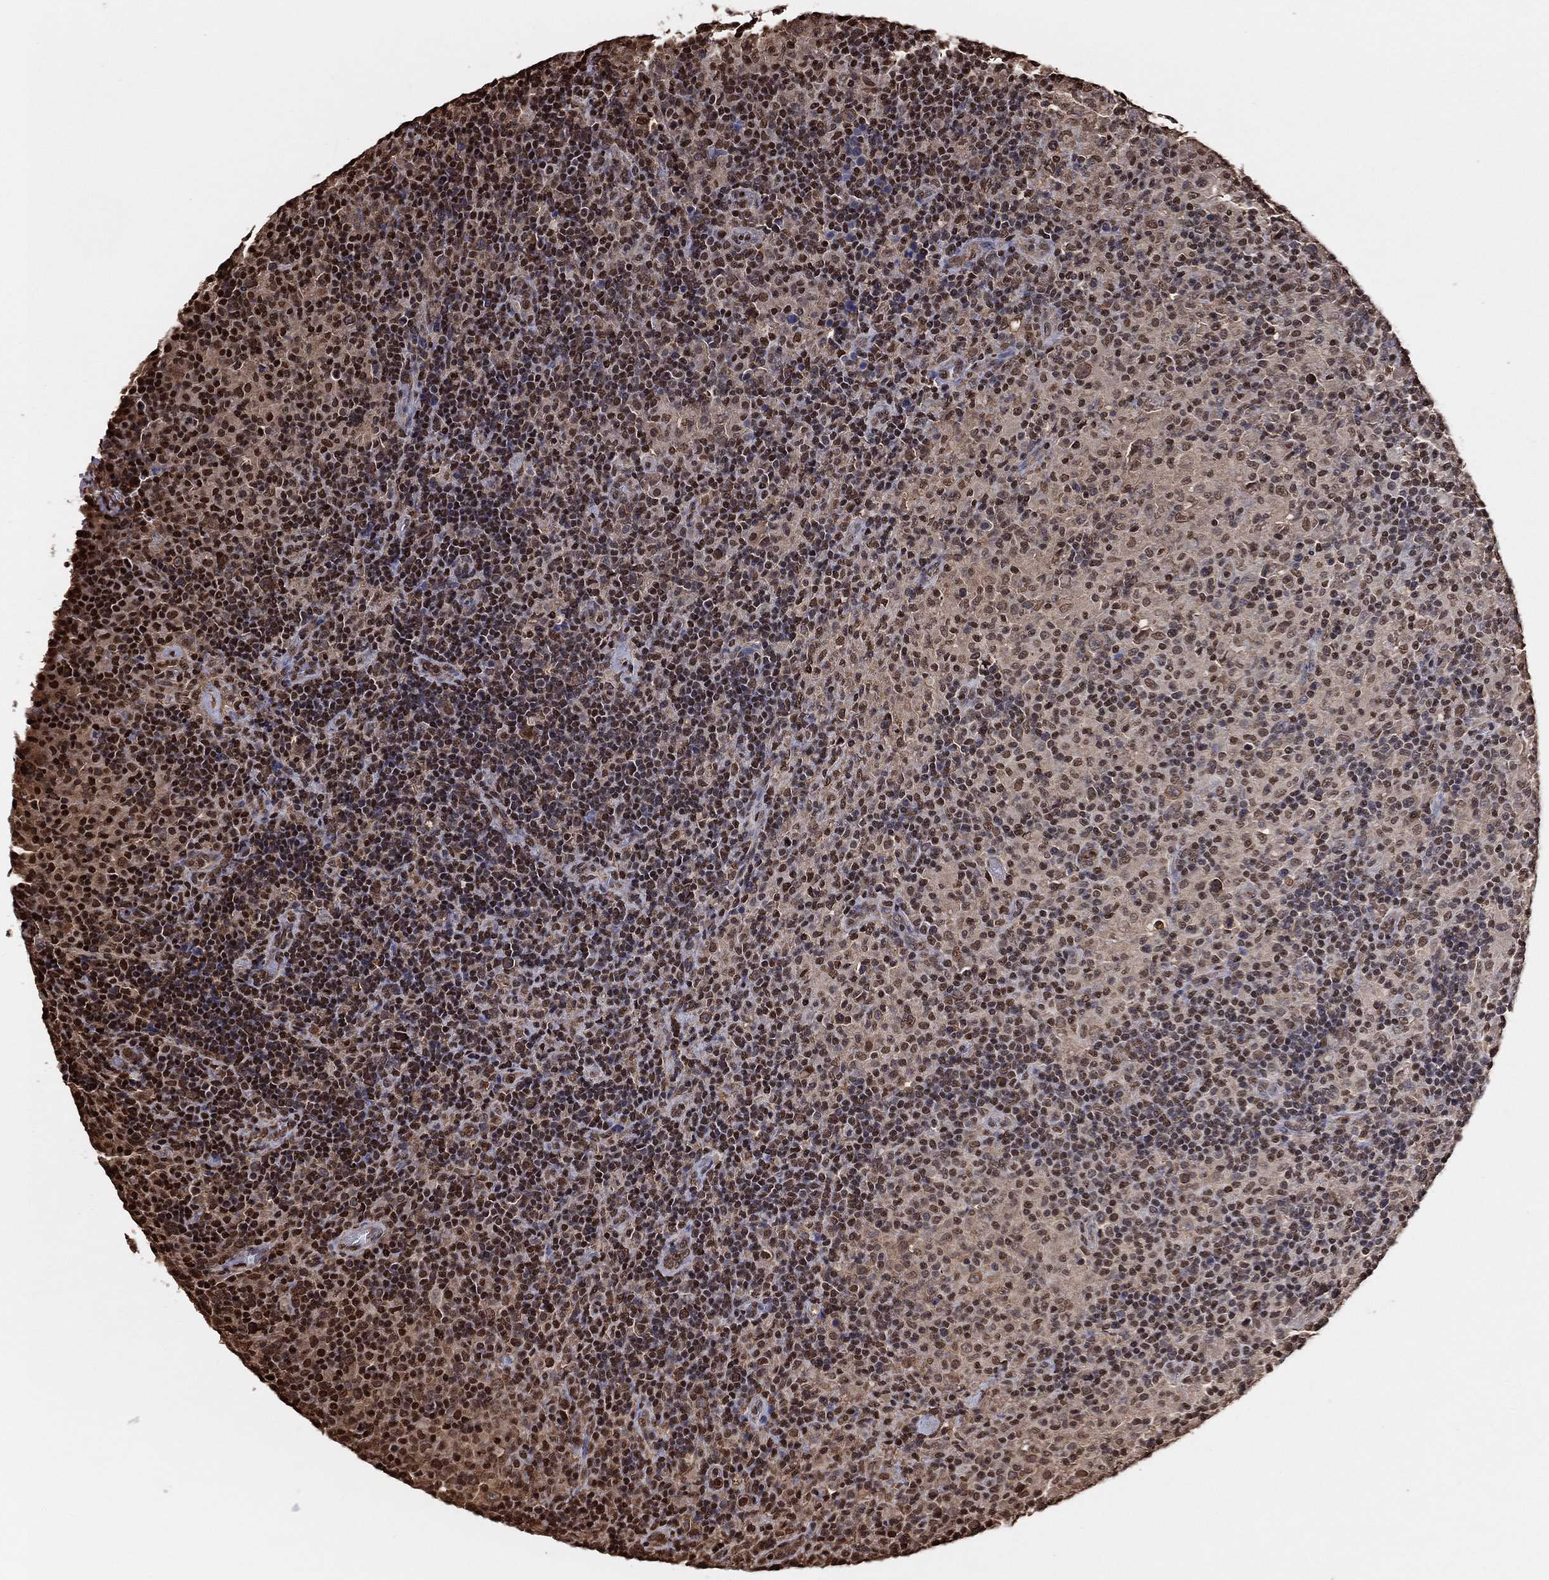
{"staining": {"intensity": "moderate", "quantity": "25%-75%", "location": "cytoplasmic/membranous"}, "tissue": "lymphoma", "cell_type": "Tumor cells", "image_type": "cancer", "snomed": [{"axis": "morphology", "description": "Hodgkin's disease, NOS"}, {"axis": "topography", "description": "Lymph node"}], "caption": "A medium amount of moderate cytoplasmic/membranous positivity is appreciated in approximately 25%-75% of tumor cells in lymphoma tissue. (DAB (3,3'-diaminobenzidine) IHC, brown staining for protein, blue staining for nuclei).", "gene": "GAPDH", "patient": {"sex": "male", "age": 70}}